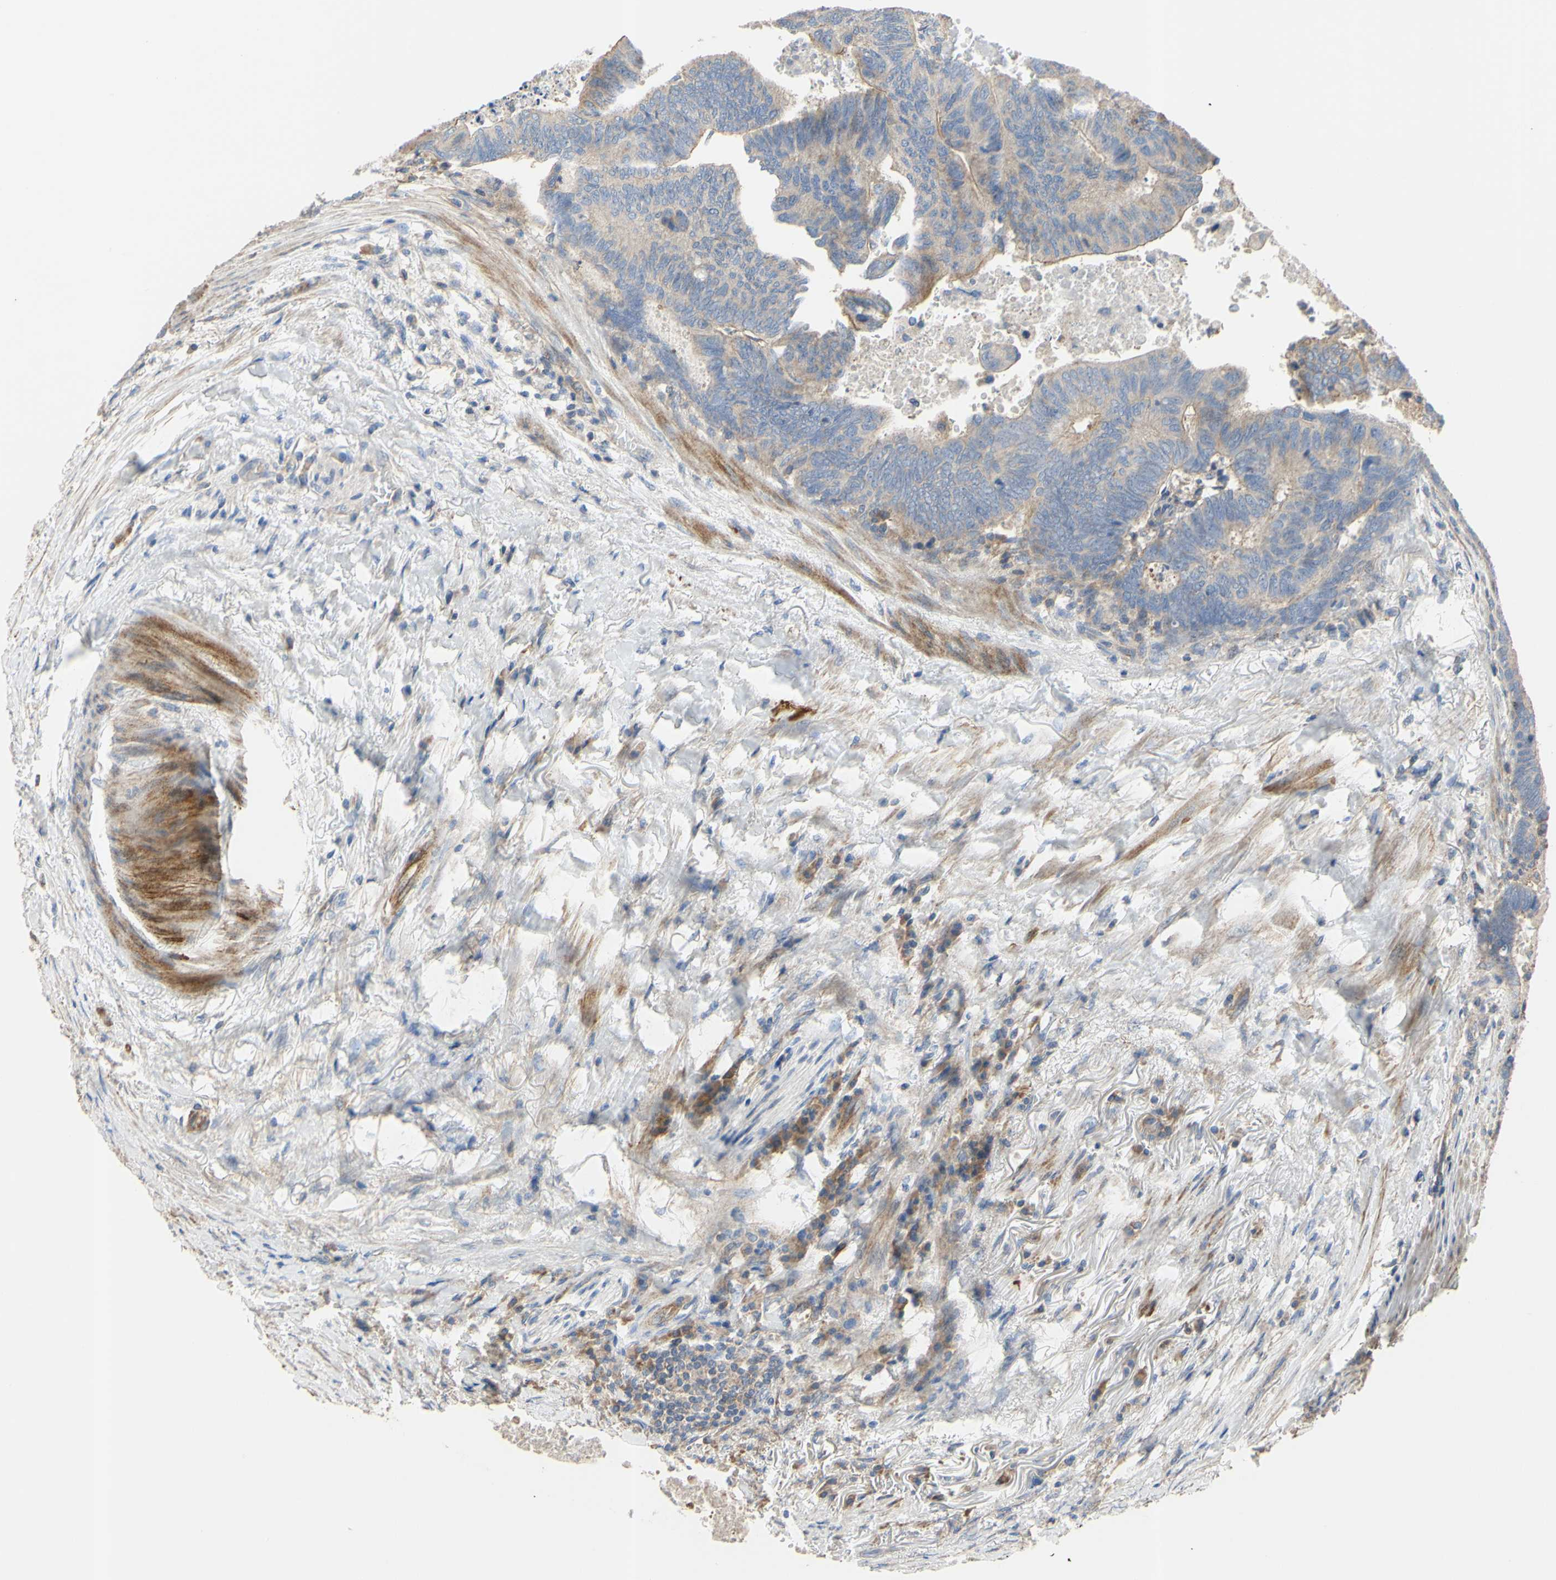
{"staining": {"intensity": "moderate", "quantity": ">75%", "location": "cytoplasmic/membranous"}, "tissue": "colorectal cancer", "cell_type": "Tumor cells", "image_type": "cancer", "snomed": [{"axis": "morphology", "description": "Normal tissue, NOS"}, {"axis": "morphology", "description": "Adenocarcinoma, NOS"}, {"axis": "topography", "description": "Rectum"}, {"axis": "topography", "description": "Peripheral nerve tissue"}], "caption": "High-magnification brightfield microscopy of colorectal cancer (adenocarcinoma) stained with DAB (3,3'-diaminobenzidine) (brown) and counterstained with hematoxylin (blue). tumor cells exhibit moderate cytoplasmic/membranous expression is seen in about>75% of cells.", "gene": "BECN1", "patient": {"sex": "male", "age": 92}}